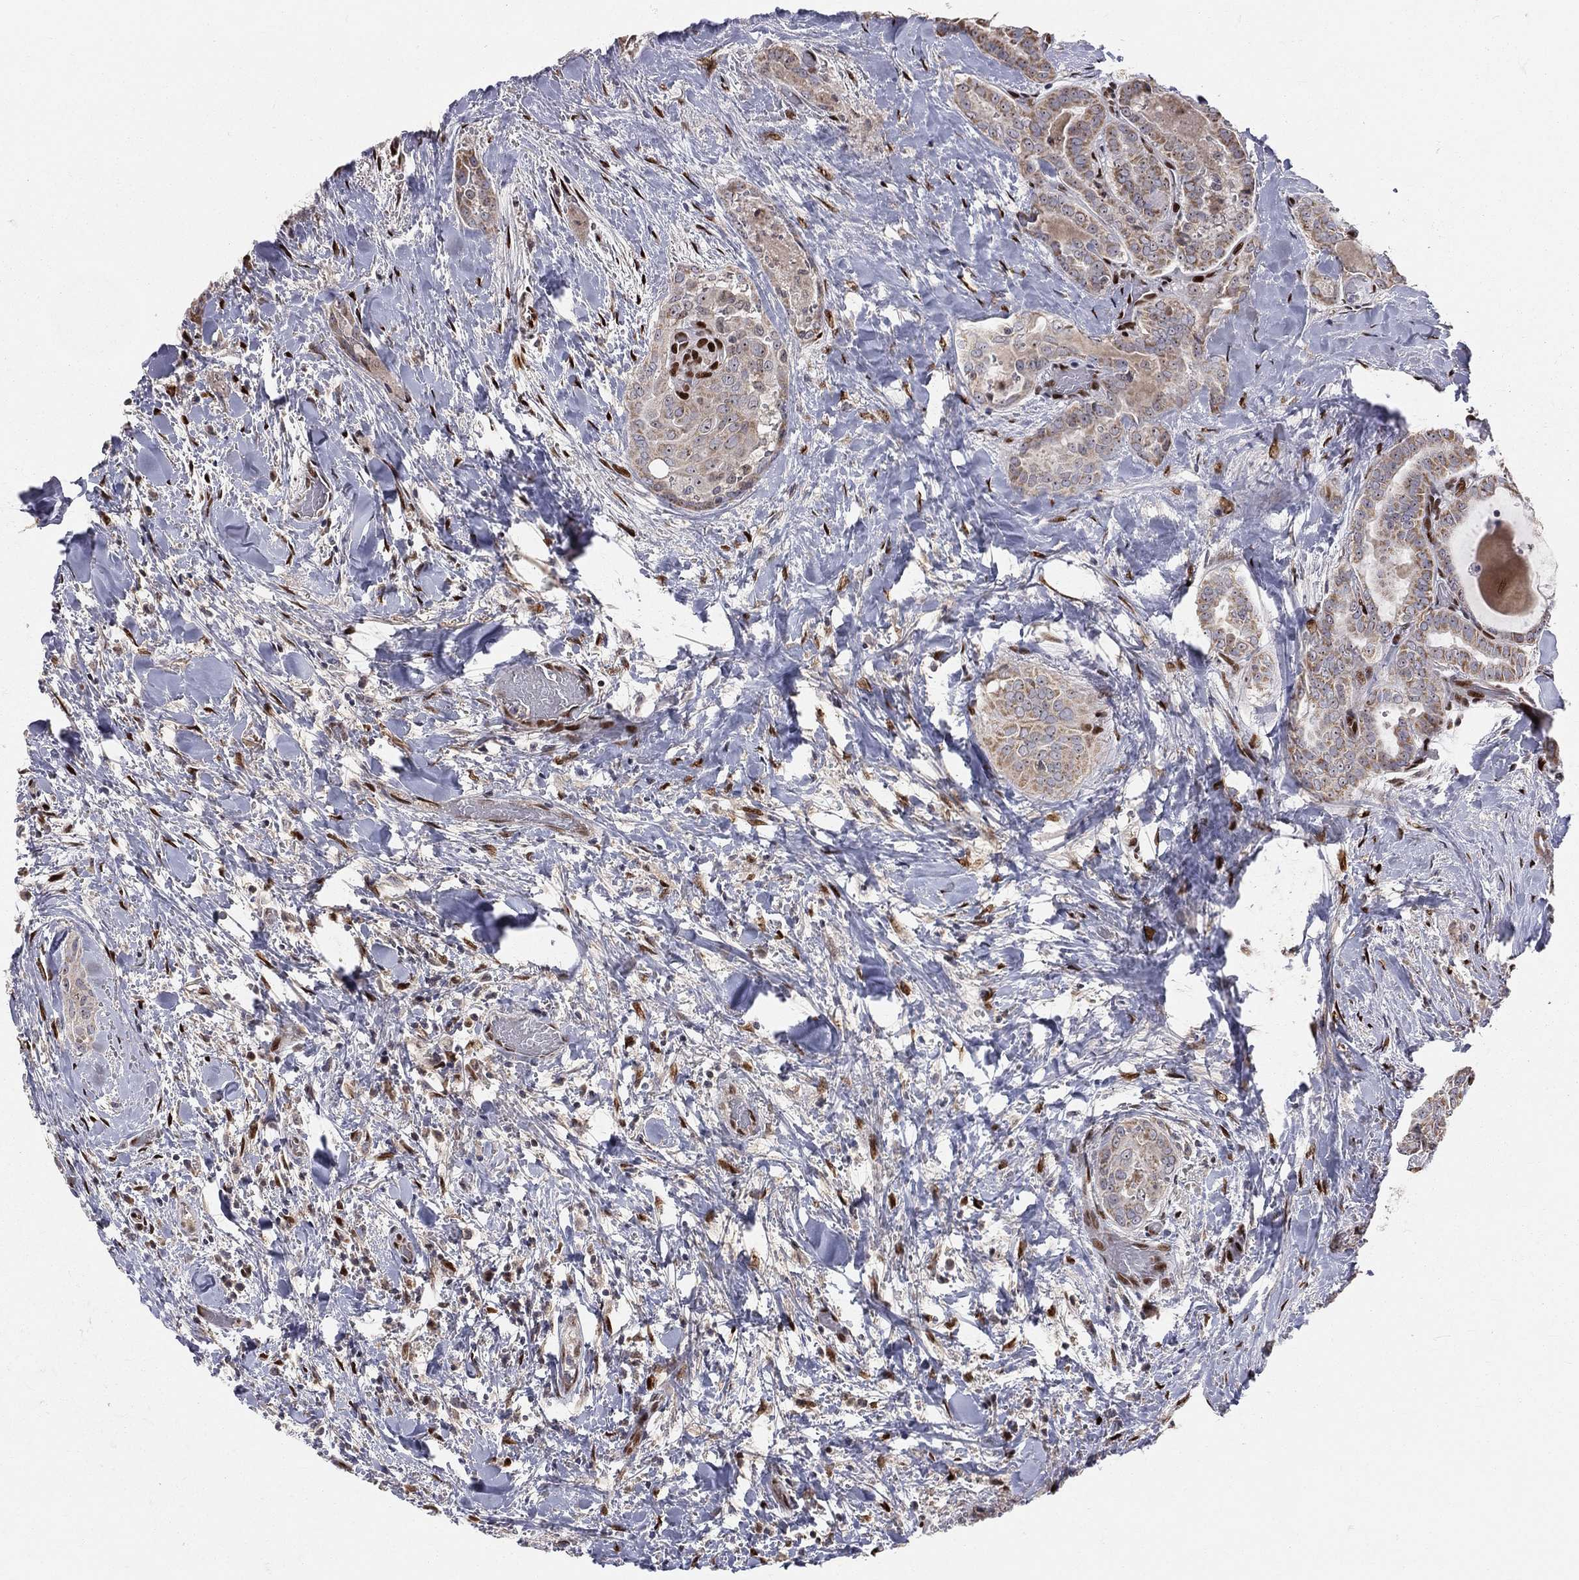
{"staining": {"intensity": "strong", "quantity": ">75%", "location": "cytoplasmic/membranous"}, "tissue": "thyroid cancer", "cell_type": "Tumor cells", "image_type": "cancer", "snomed": [{"axis": "morphology", "description": "Papillary adenocarcinoma, NOS"}, {"axis": "topography", "description": "Thyroid gland"}], "caption": "Immunohistochemical staining of thyroid papillary adenocarcinoma reveals high levels of strong cytoplasmic/membranous positivity in approximately >75% of tumor cells.", "gene": "ZEB1", "patient": {"sex": "female", "age": 39}}